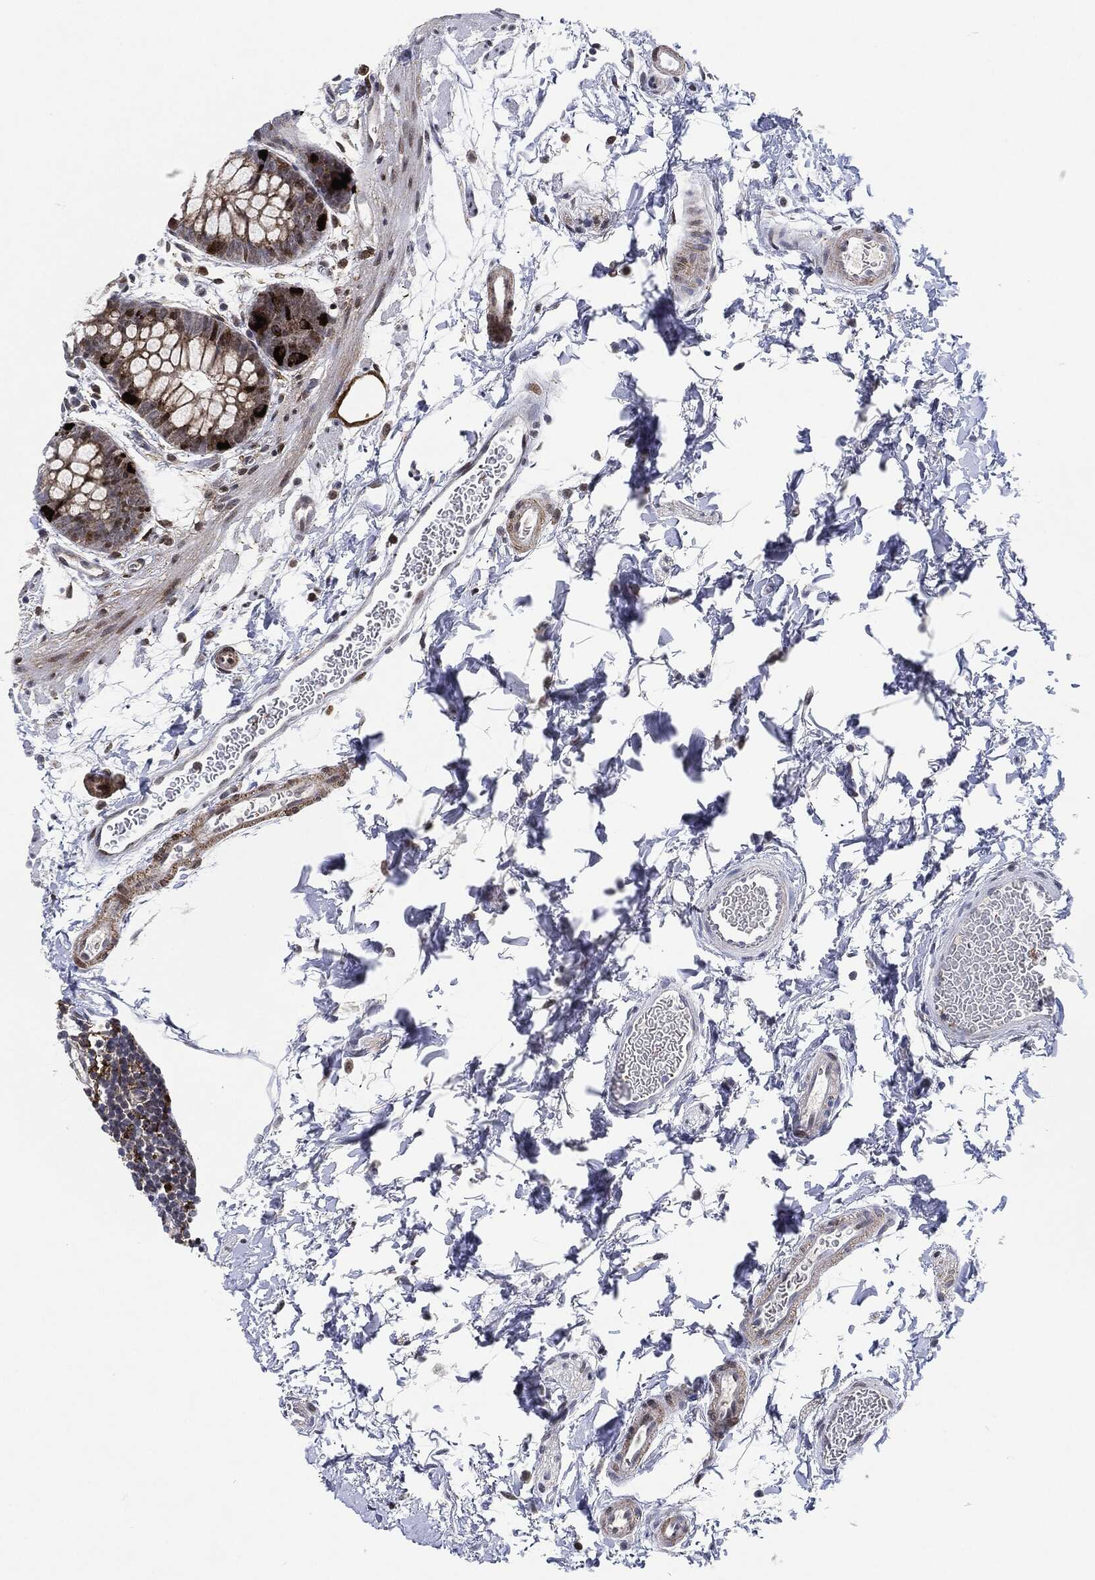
{"staining": {"intensity": "strong", "quantity": "<25%", "location": "cytoplasmic/membranous"}, "tissue": "rectum", "cell_type": "Glandular cells", "image_type": "normal", "snomed": [{"axis": "morphology", "description": "Normal tissue, NOS"}, {"axis": "topography", "description": "Rectum"}], "caption": "IHC histopathology image of benign rectum: rectum stained using immunohistochemistry (IHC) displays medium levels of strong protein expression localized specifically in the cytoplasmic/membranous of glandular cells, appearing as a cytoplasmic/membranous brown color.", "gene": "NANOS3", "patient": {"sex": "male", "age": 57}}